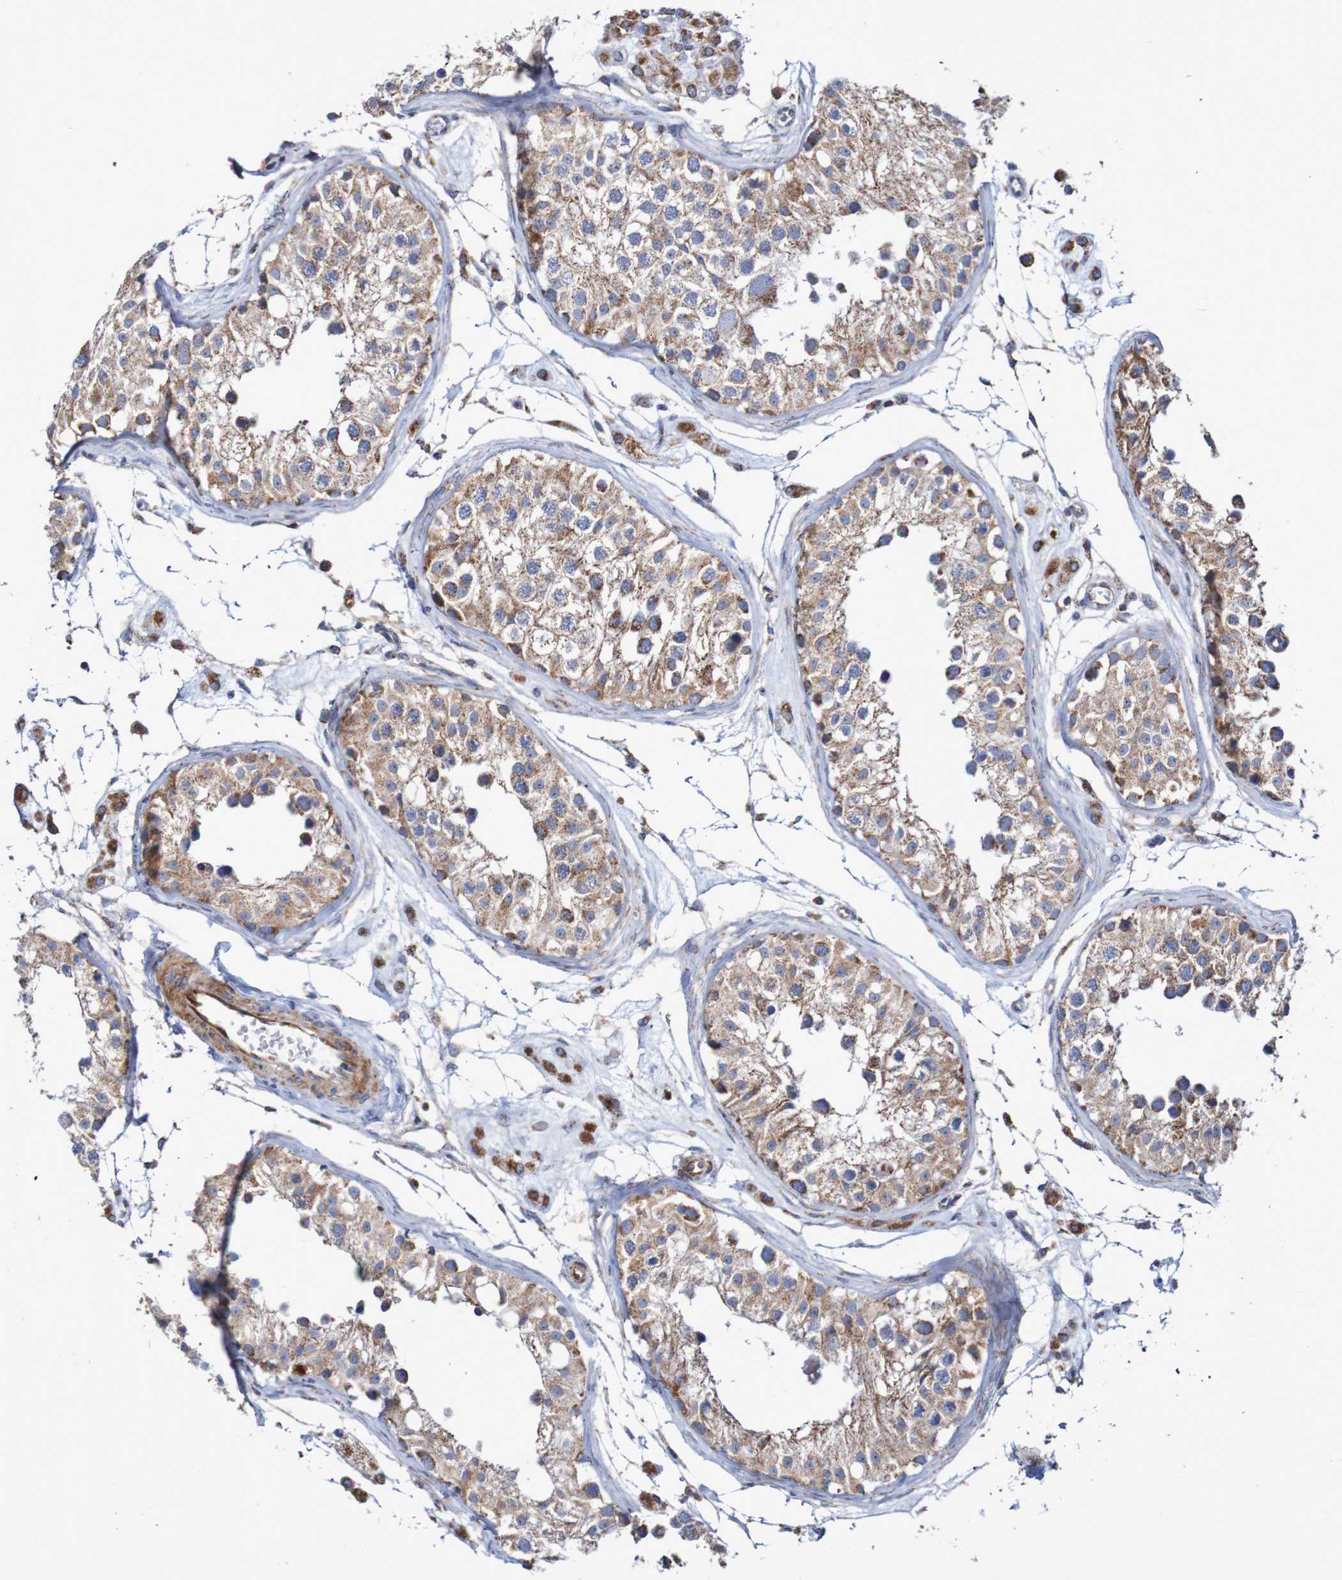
{"staining": {"intensity": "moderate", "quantity": ">75%", "location": "cytoplasmic/membranous"}, "tissue": "testis", "cell_type": "Cells in seminiferous ducts", "image_type": "normal", "snomed": [{"axis": "morphology", "description": "Normal tissue, NOS"}, {"axis": "morphology", "description": "Adenocarcinoma, metastatic, NOS"}, {"axis": "topography", "description": "Testis"}], "caption": "Immunohistochemical staining of benign human testis demonstrates medium levels of moderate cytoplasmic/membranous positivity in approximately >75% of cells in seminiferous ducts. (Stains: DAB in brown, nuclei in blue, Microscopy: brightfield microscopy at high magnification).", "gene": "MMEL1", "patient": {"sex": "male", "age": 26}}